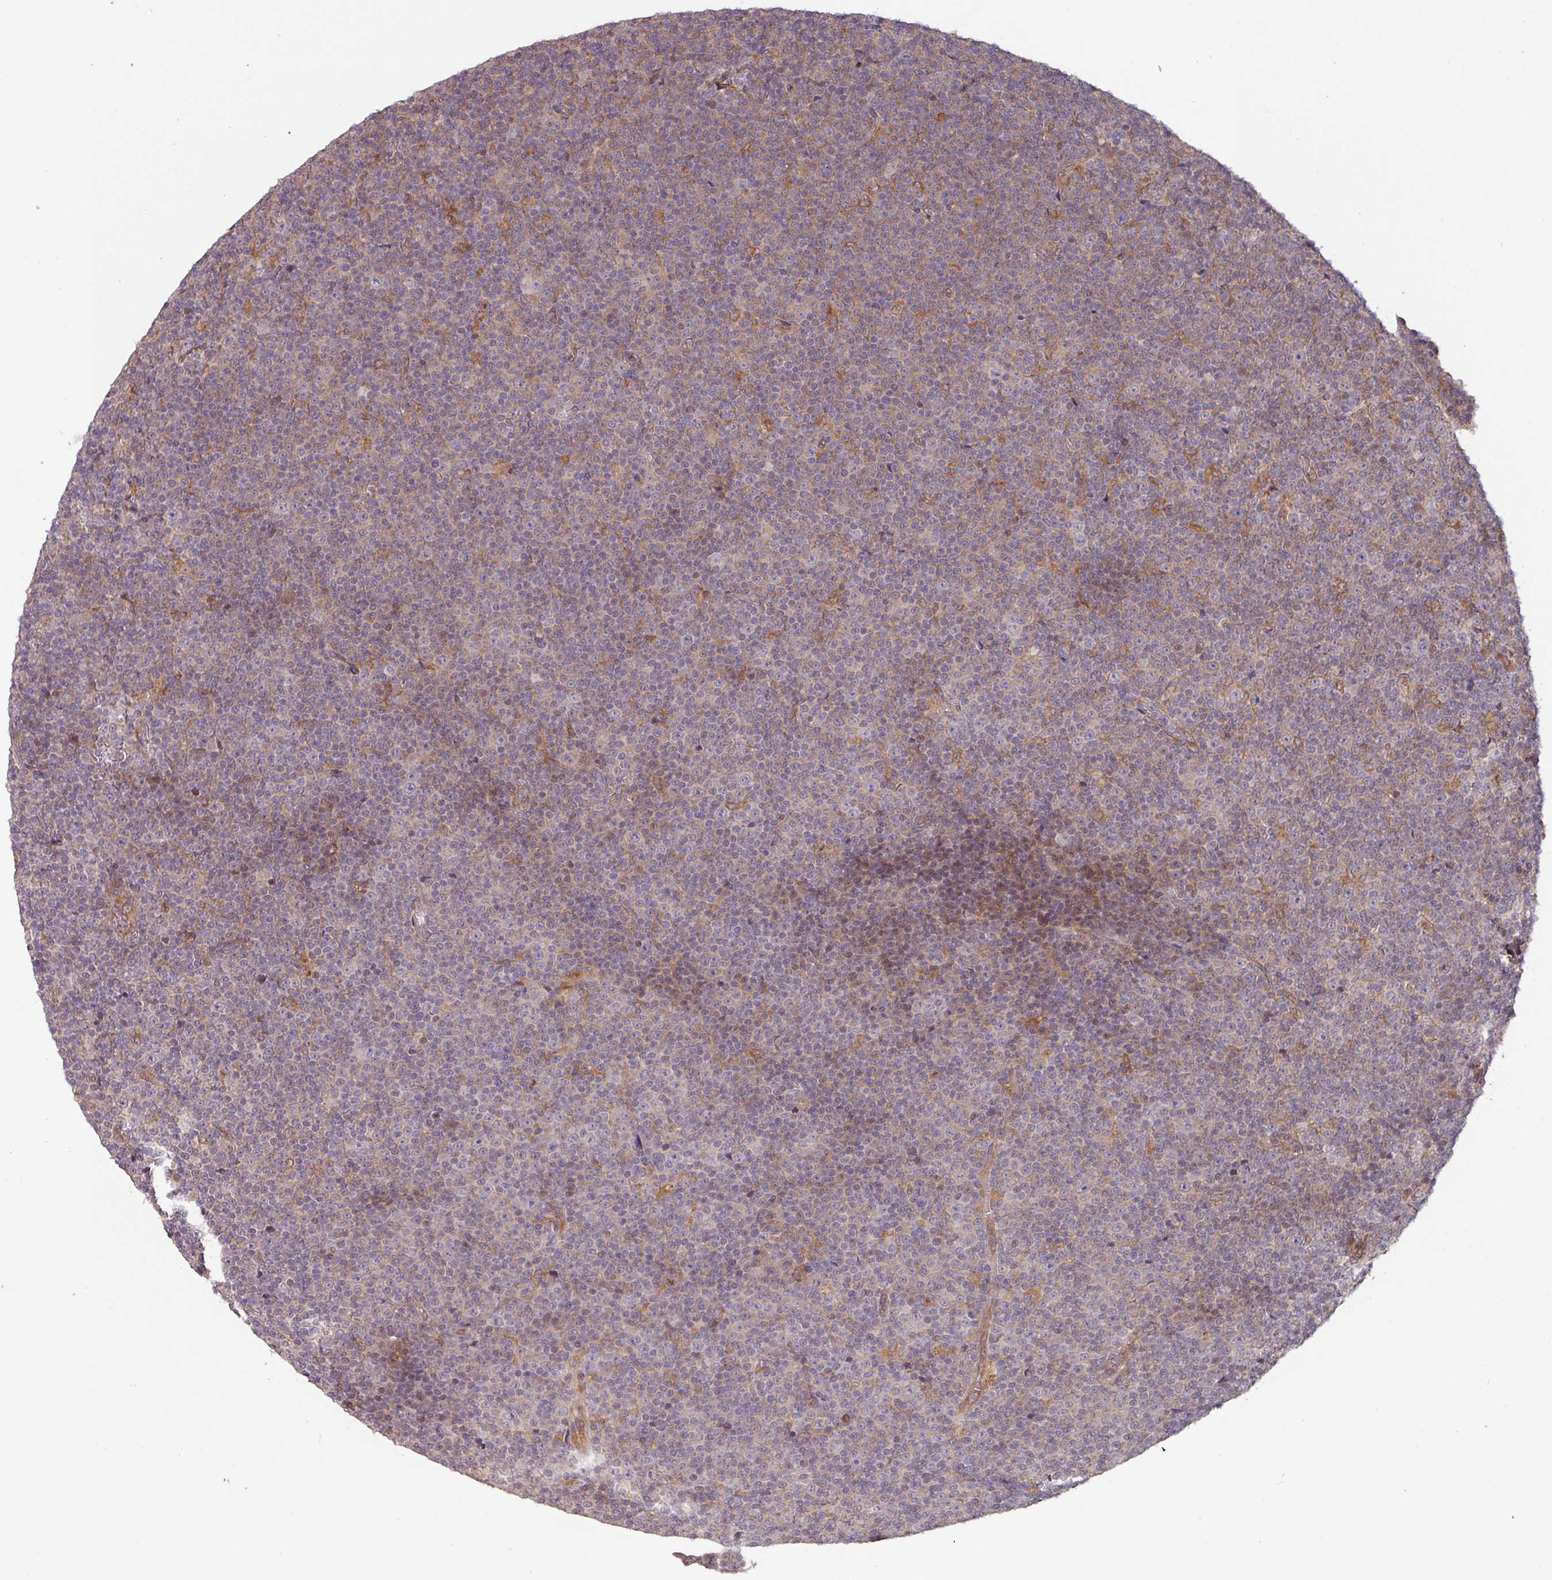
{"staining": {"intensity": "negative", "quantity": "none", "location": "none"}, "tissue": "lymphoma", "cell_type": "Tumor cells", "image_type": "cancer", "snomed": [{"axis": "morphology", "description": "Malignant lymphoma, non-Hodgkin's type, Low grade"}, {"axis": "topography", "description": "Lymph node"}], "caption": "This is an IHC histopathology image of malignant lymphoma, non-Hodgkin's type (low-grade). There is no expression in tumor cells.", "gene": "CYFIP2", "patient": {"sex": "female", "age": 67}}